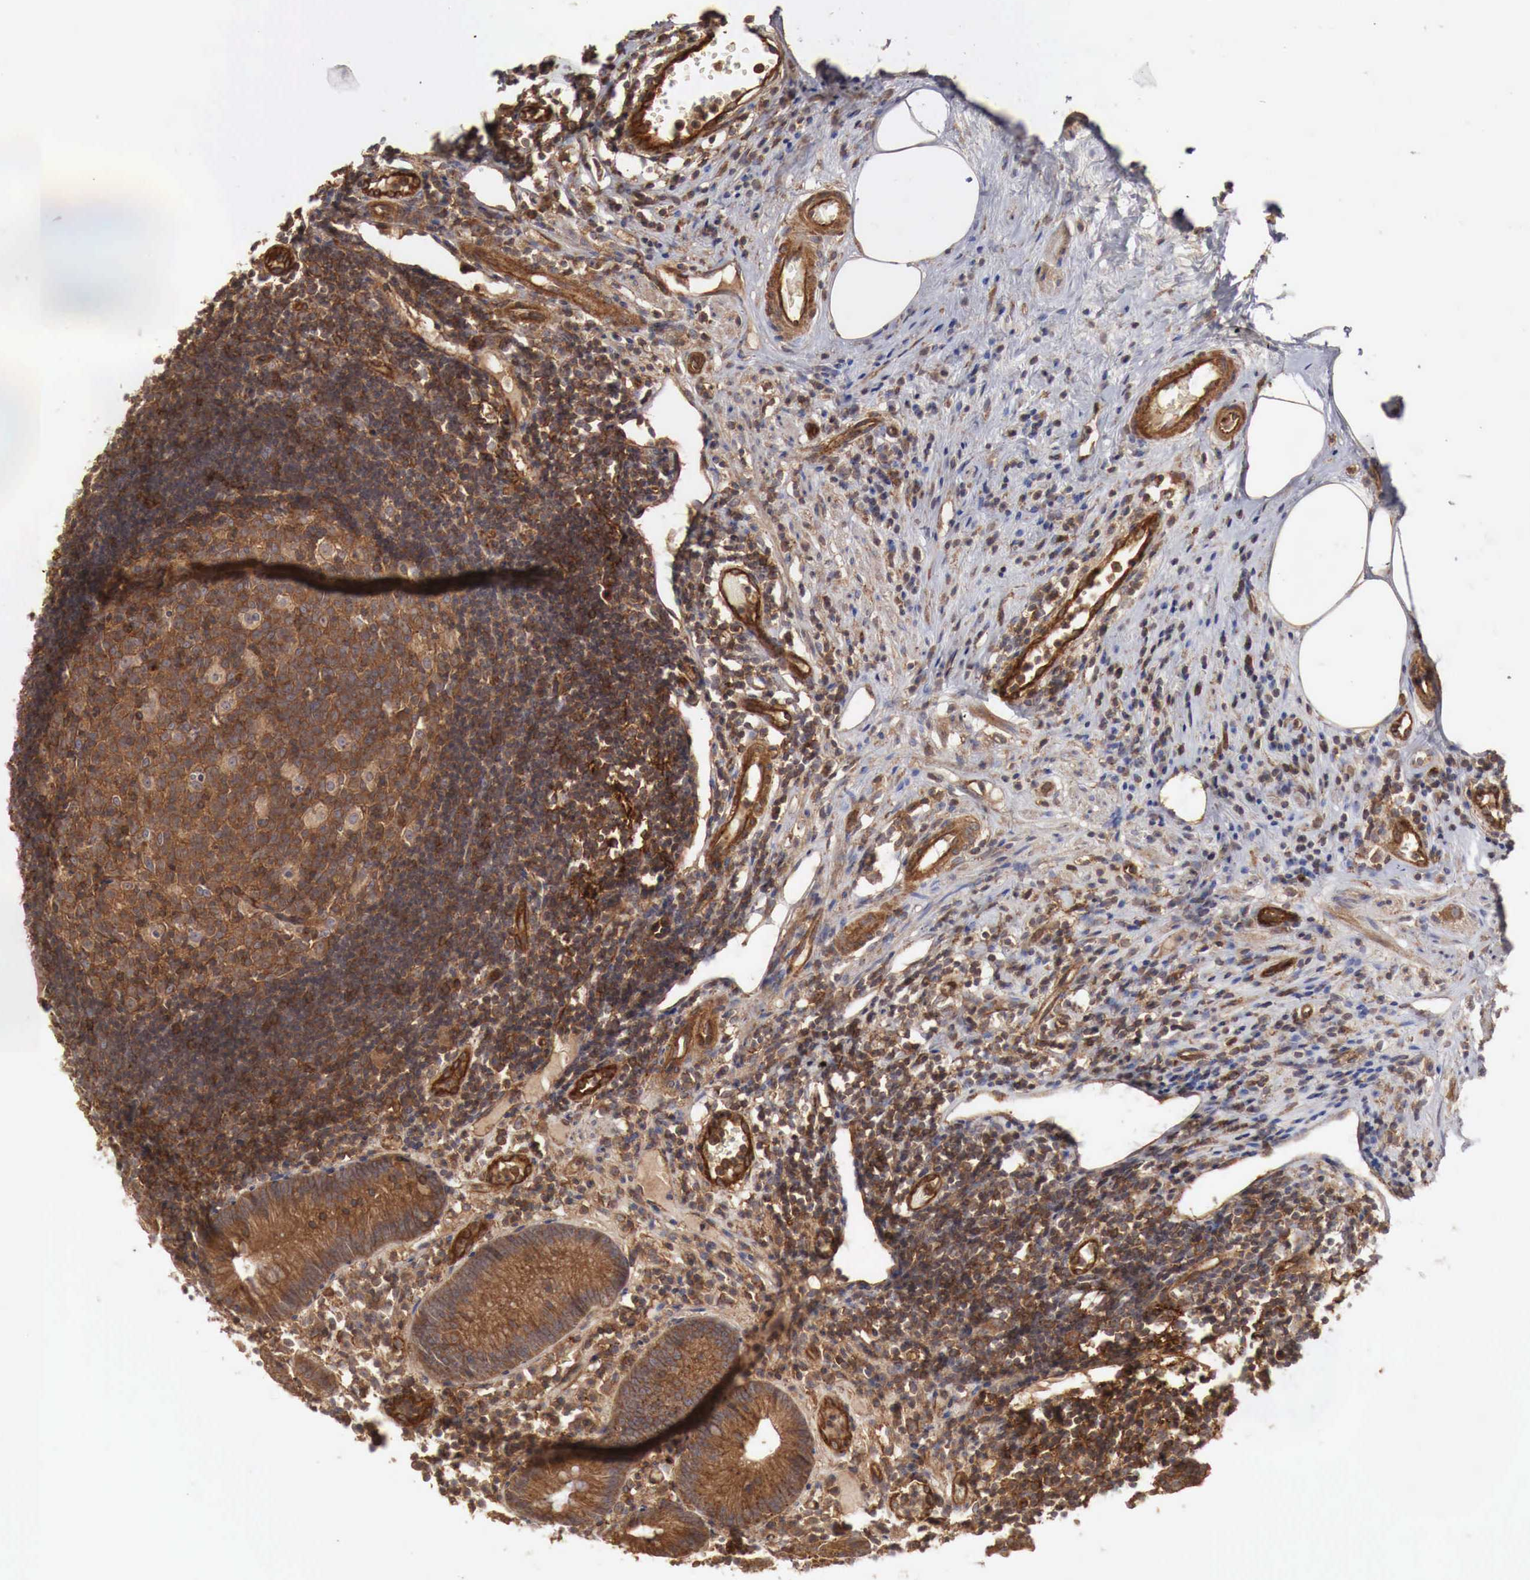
{"staining": {"intensity": "strong", "quantity": ">75%", "location": "cytoplasmic/membranous"}, "tissue": "appendix", "cell_type": "Glandular cells", "image_type": "normal", "snomed": [{"axis": "morphology", "description": "Normal tissue, NOS"}, {"axis": "topography", "description": "Appendix"}], "caption": "Protein analysis of benign appendix reveals strong cytoplasmic/membranous positivity in about >75% of glandular cells.", "gene": "ARMCX4", "patient": {"sex": "male", "age": 25}}